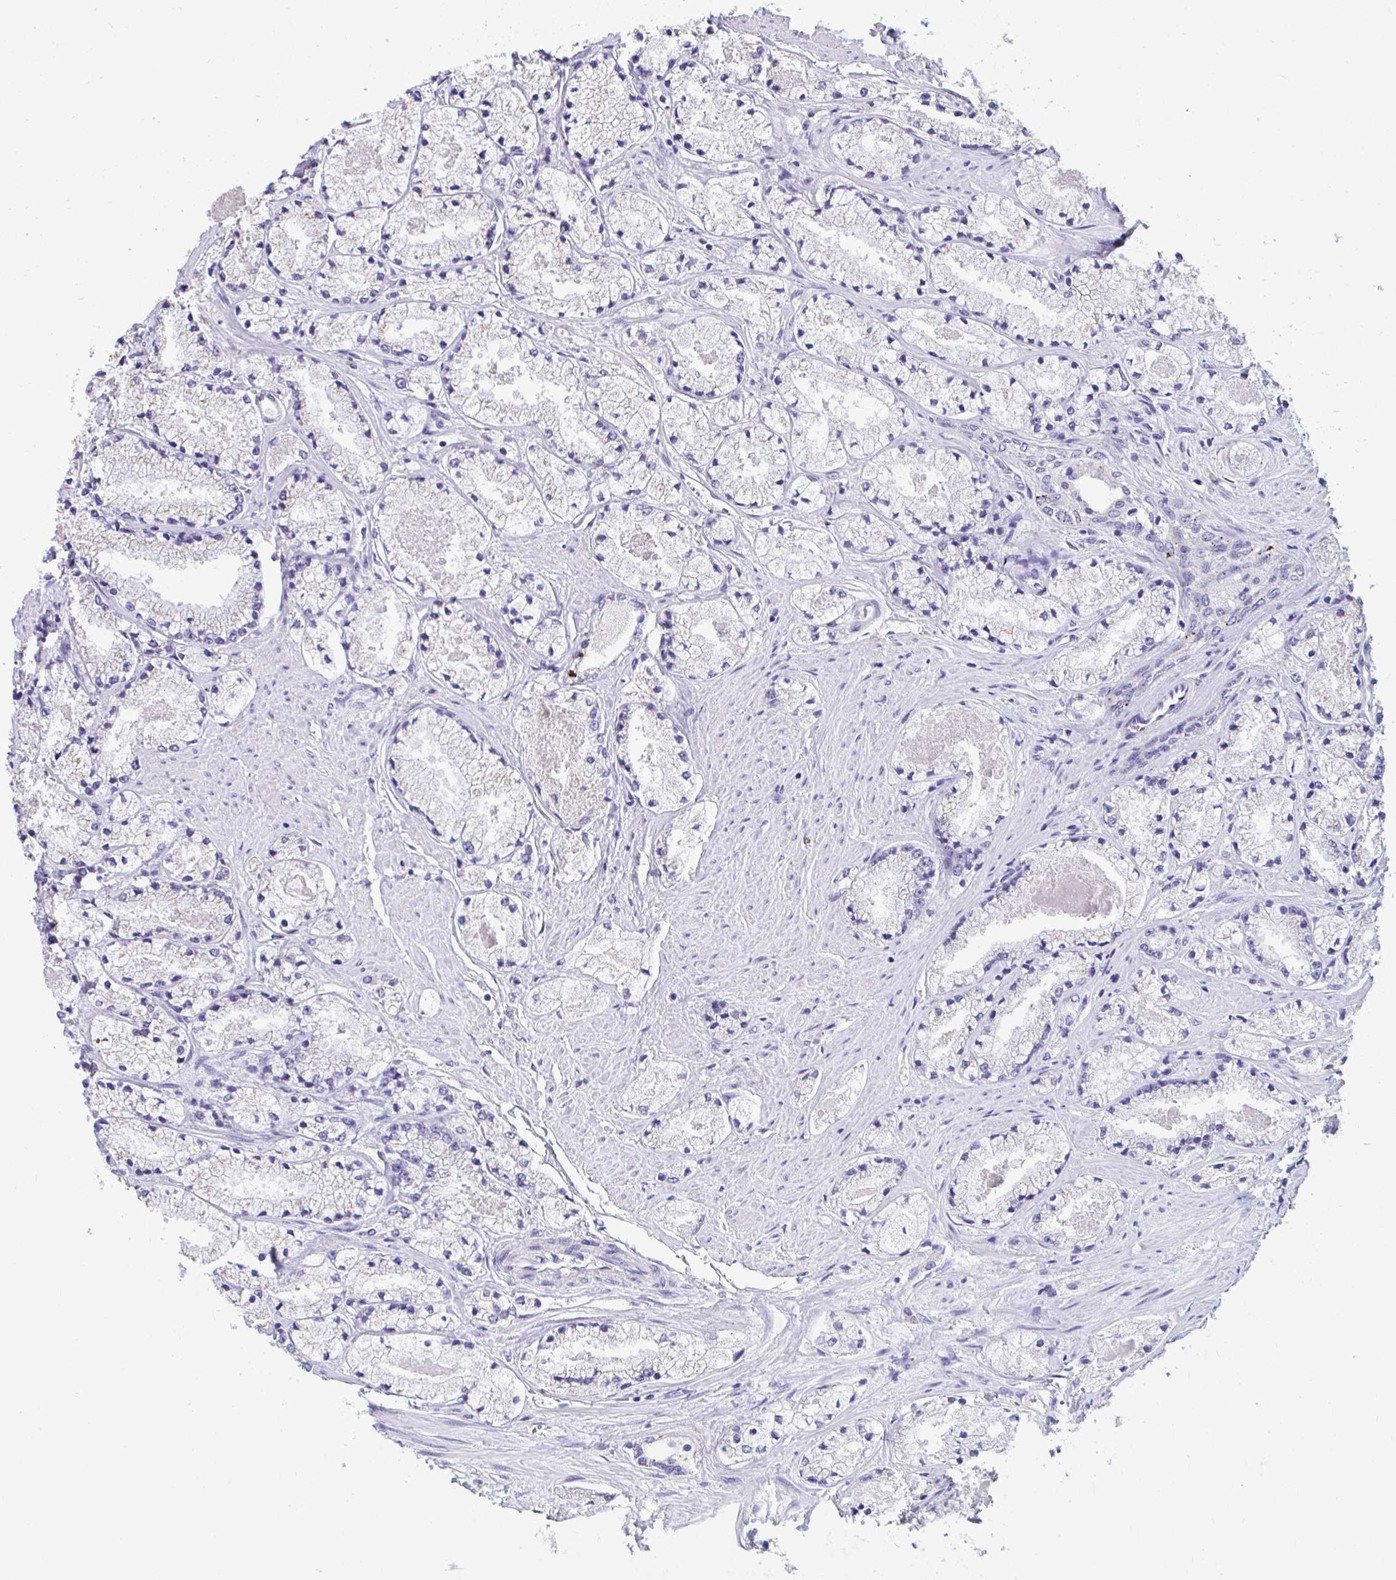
{"staining": {"intensity": "negative", "quantity": "none", "location": "none"}, "tissue": "prostate cancer", "cell_type": "Tumor cells", "image_type": "cancer", "snomed": [{"axis": "morphology", "description": "Adenocarcinoma, High grade"}, {"axis": "topography", "description": "Prostate"}], "caption": "Micrograph shows no significant protein expression in tumor cells of prostate cancer.", "gene": "GPR162", "patient": {"sex": "male", "age": 63}}